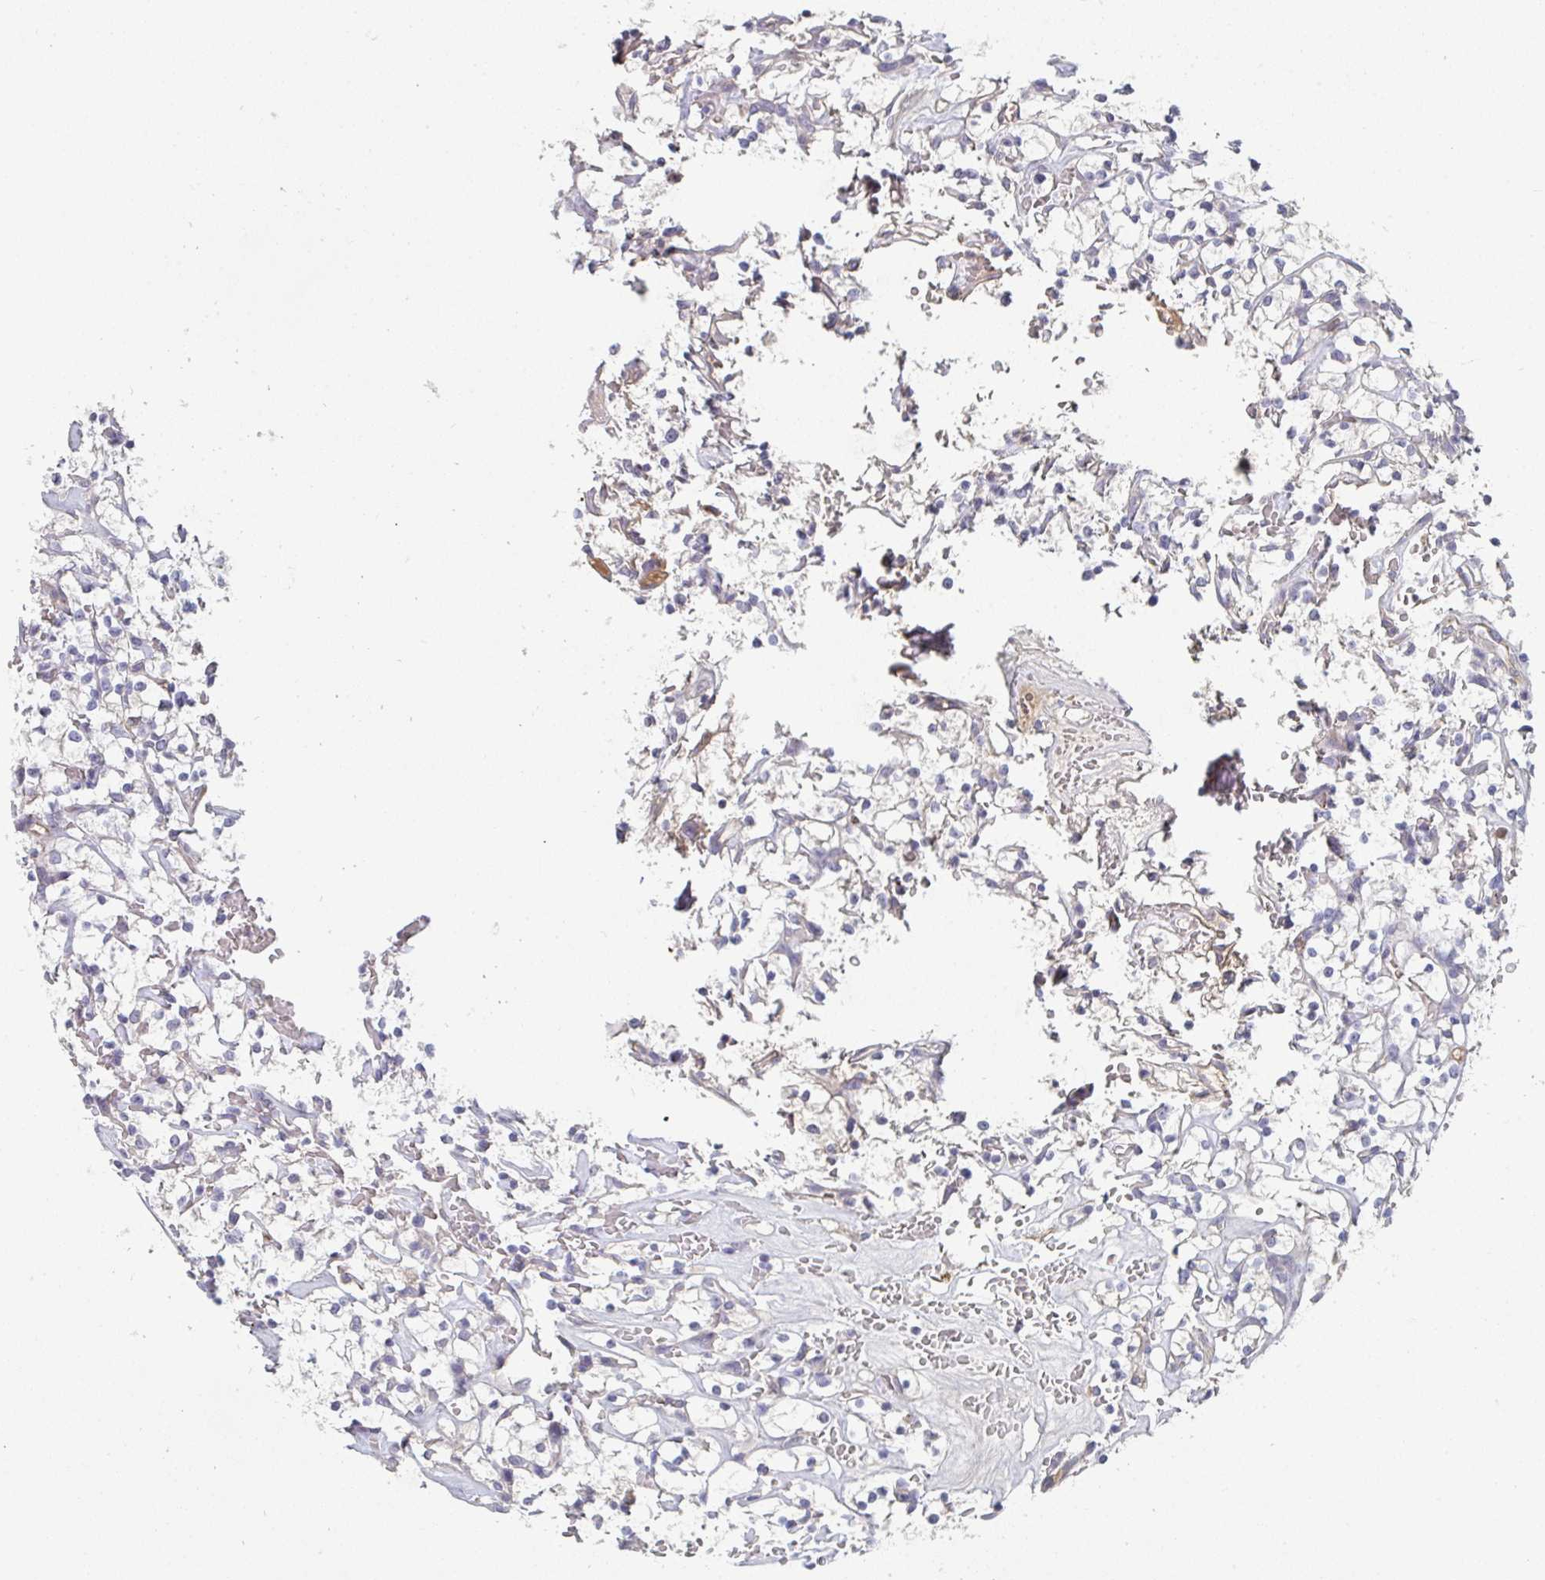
{"staining": {"intensity": "negative", "quantity": "none", "location": "none"}, "tissue": "renal cancer", "cell_type": "Tumor cells", "image_type": "cancer", "snomed": [{"axis": "morphology", "description": "Adenocarcinoma, NOS"}, {"axis": "topography", "description": "Kidney"}], "caption": "Tumor cells are negative for protein expression in human renal adenocarcinoma.", "gene": "HGFAC", "patient": {"sex": "female", "age": 64}}